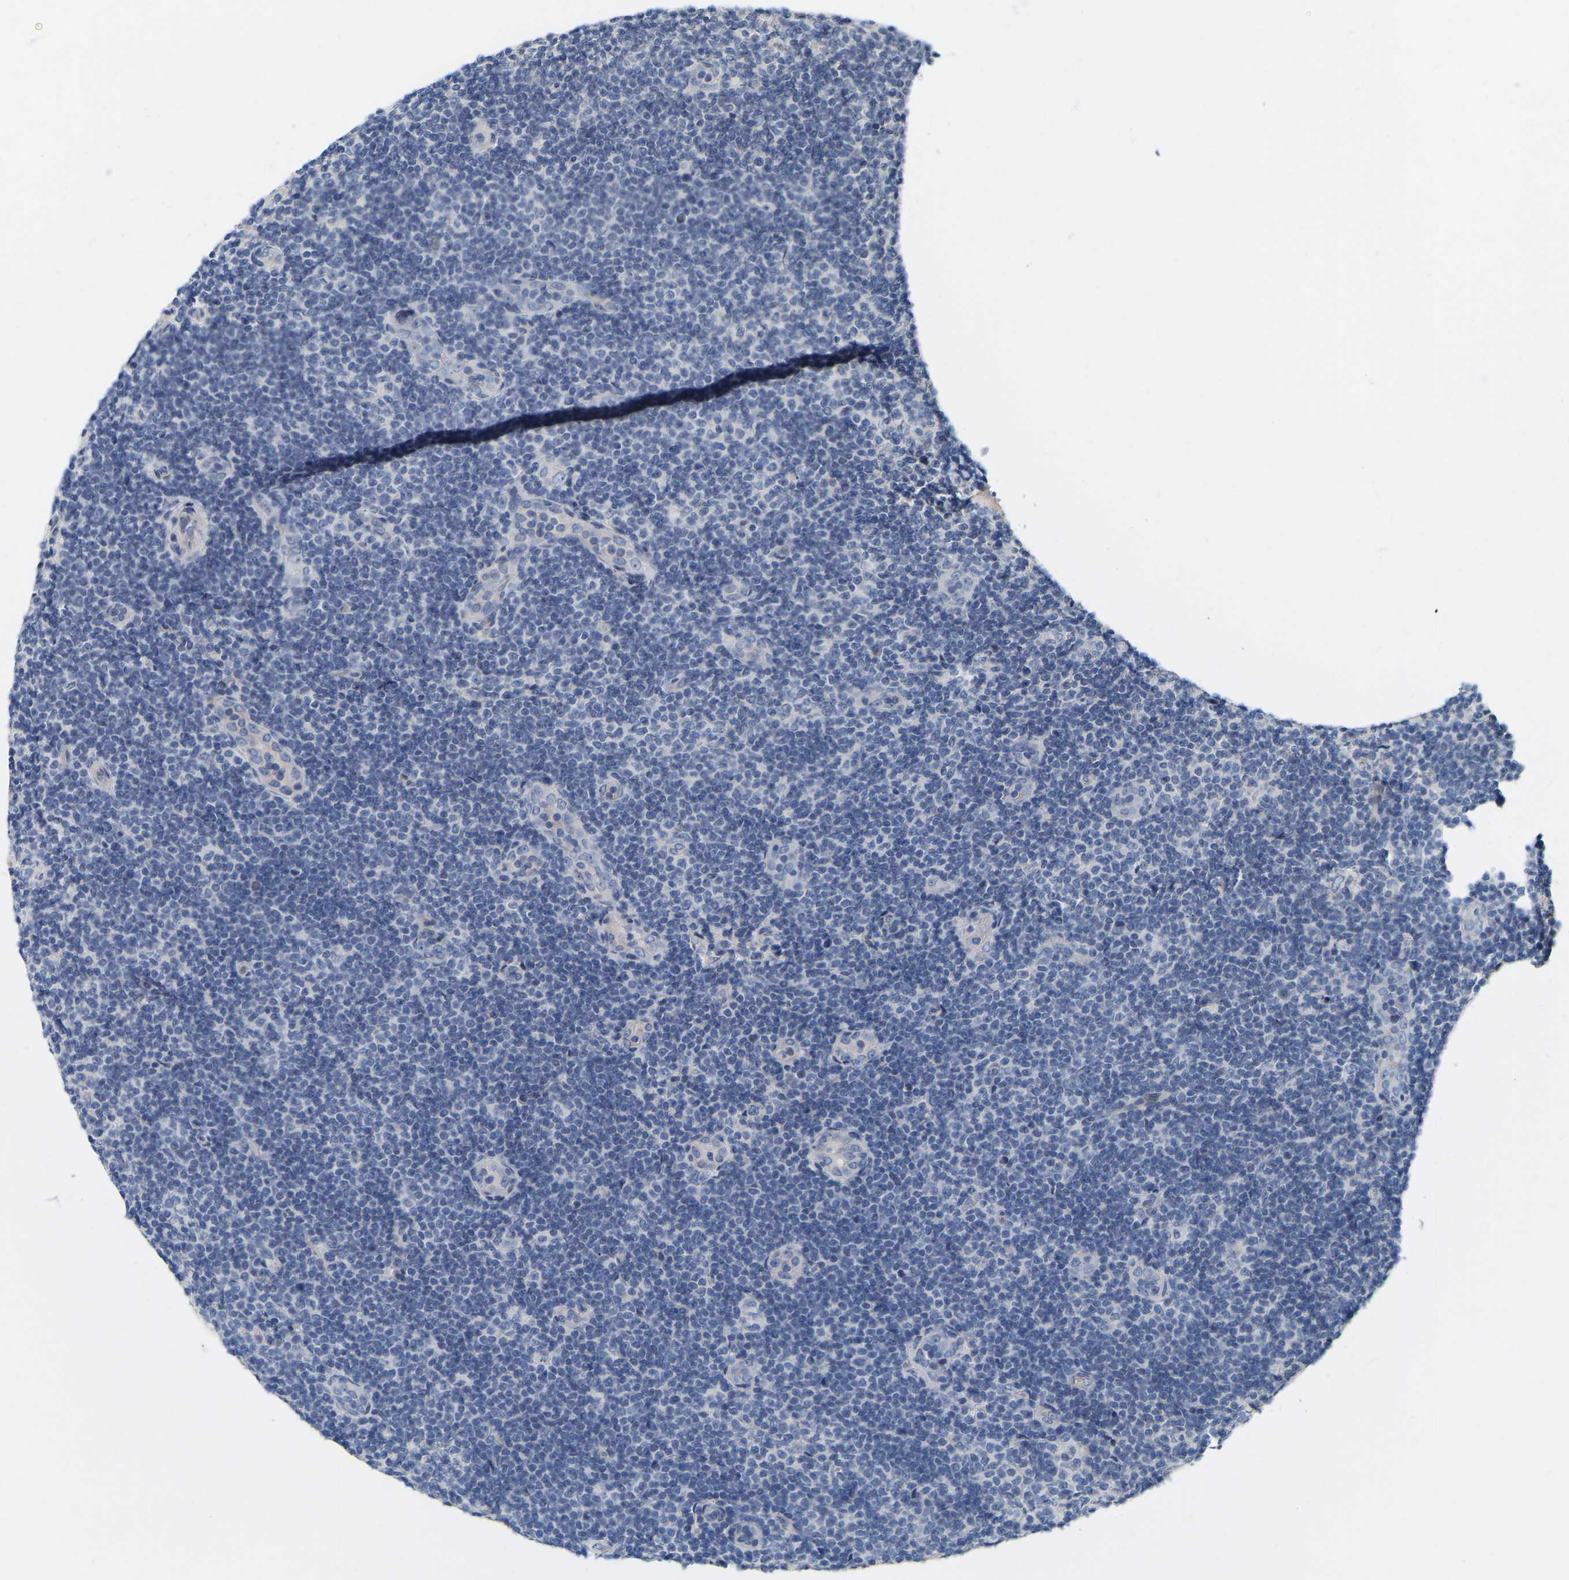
{"staining": {"intensity": "negative", "quantity": "none", "location": "none"}, "tissue": "lymphoma", "cell_type": "Tumor cells", "image_type": "cancer", "snomed": [{"axis": "morphology", "description": "Malignant lymphoma, non-Hodgkin's type, Low grade"}, {"axis": "topography", "description": "Lymph node"}], "caption": "This is a micrograph of IHC staining of lymphoma, which shows no staining in tumor cells.", "gene": "SSH1", "patient": {"sex": "male", "age": 83}}